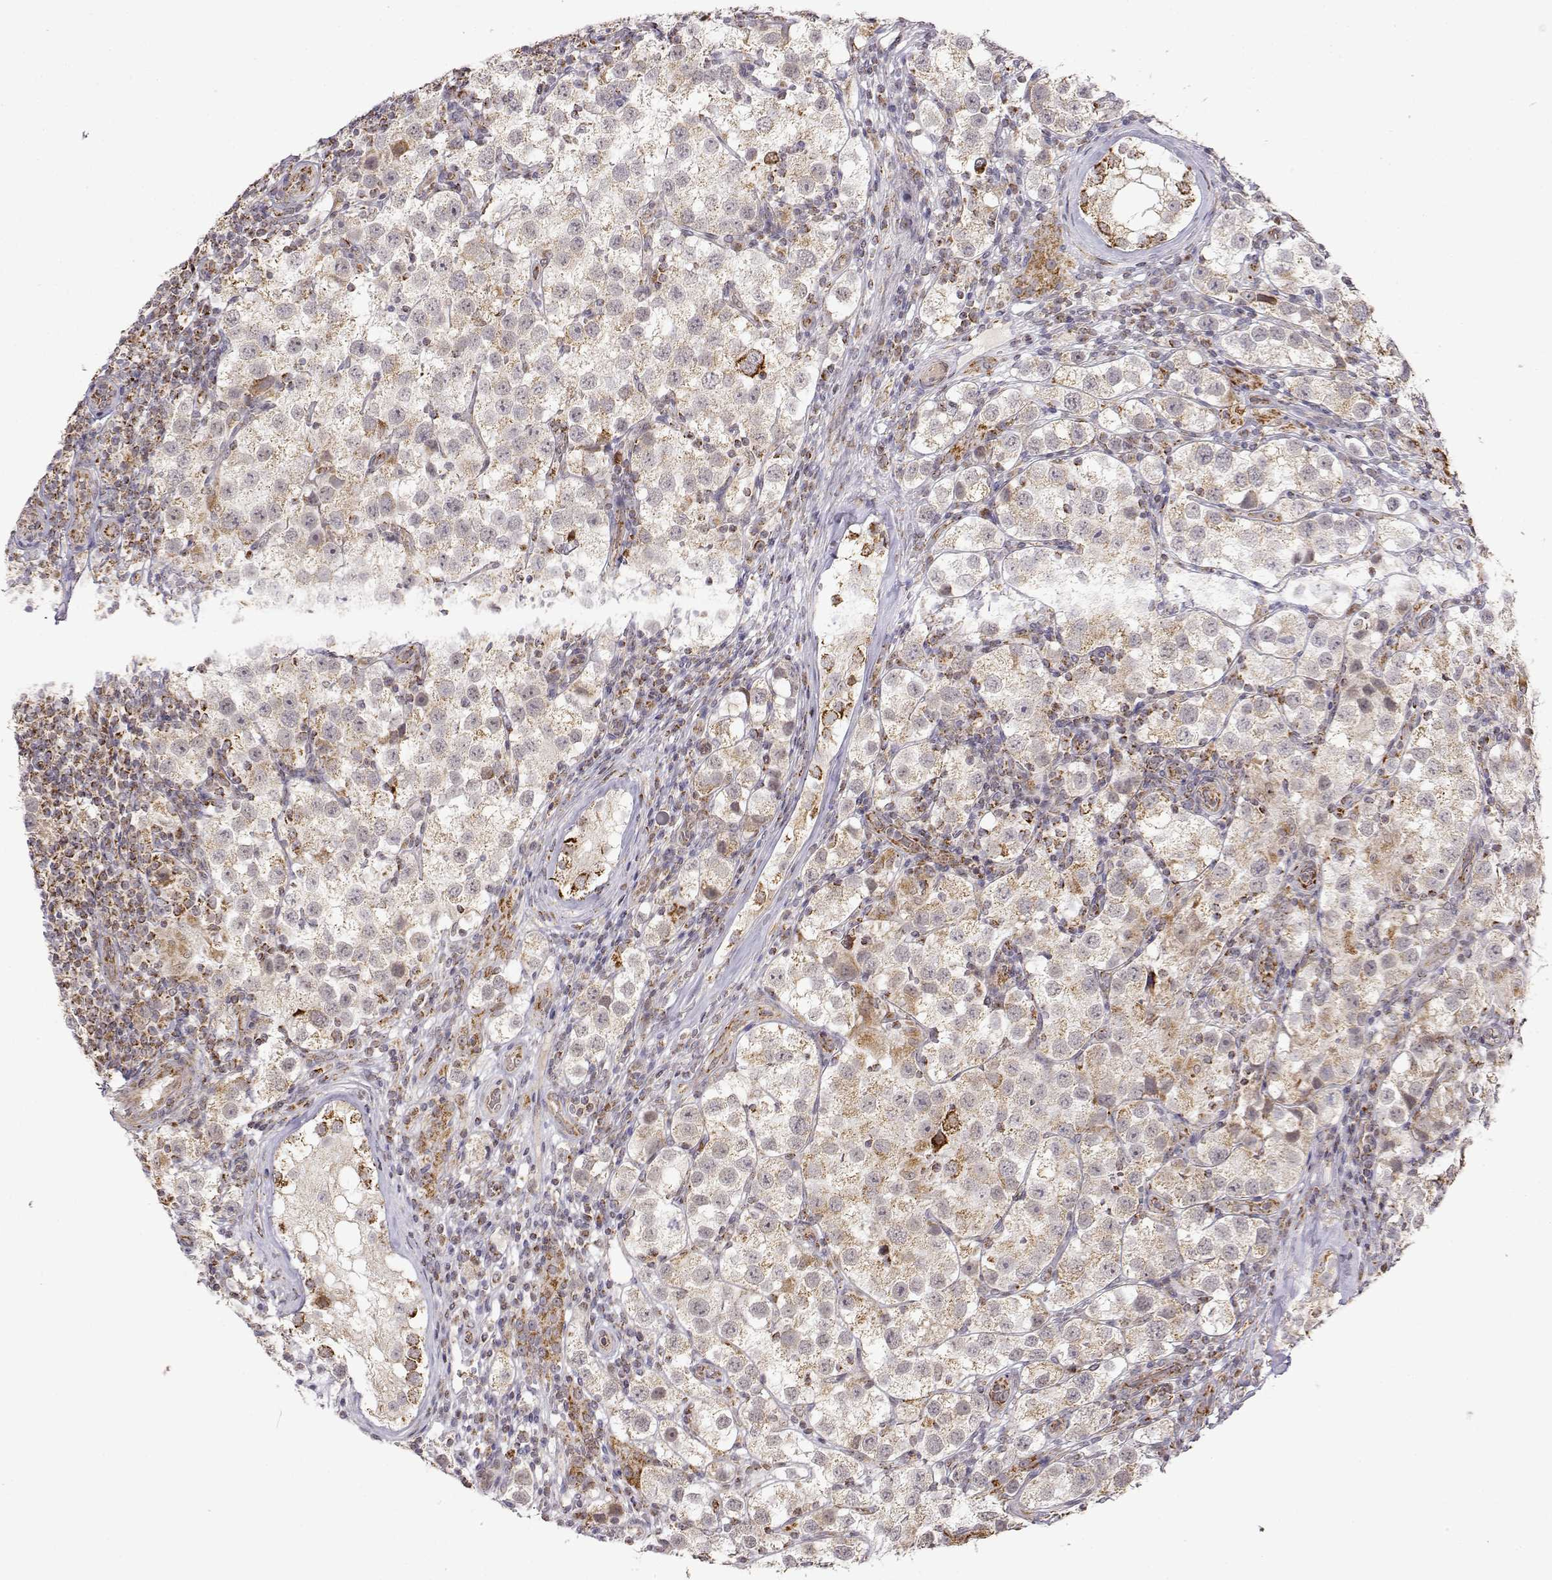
{"staining": {"intensity": "weak", "quantity": ">75%", "location": "cytoplasmic/membranous"}, "tissue": "testis cancer", "cell_type": "Tumor cells", "image_type": "cancer", "snomed": [{"axis": "morphology", "description": "Seminoma, NOS"}, {"axis": "topography", "description": "Testis"}], "caption": "Immunohistochemical staining of human testis cancer (seminoma) exhibits low levels of weak cytoplasmic/membranous protein expression in about >75% of tumor cells.", "gene": "EXOG", "patient": {"sex": "male", "age": 37}}